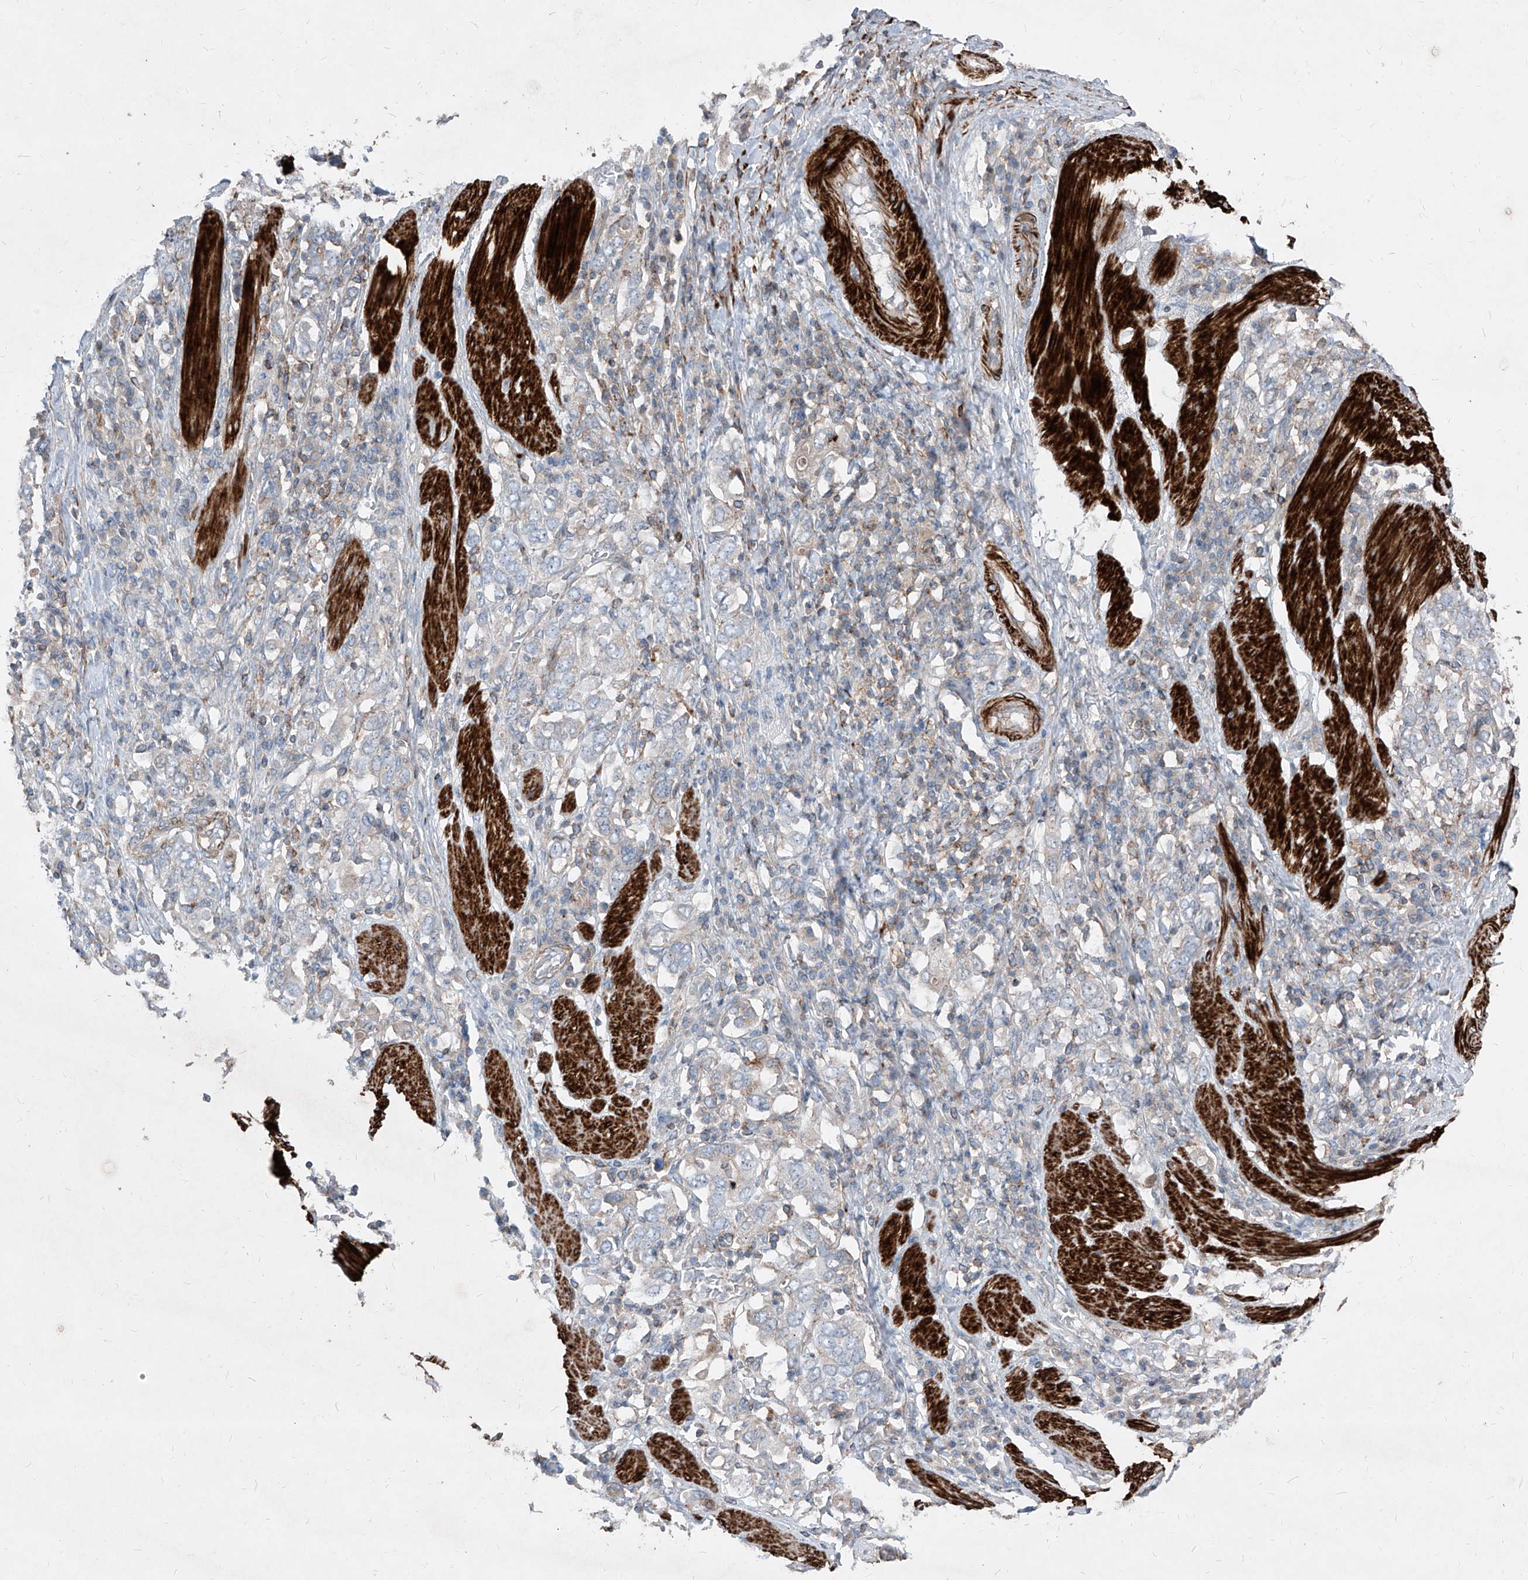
{"staining": {"intensity": "weak", "quantity": "<25%", "location": "cytoplasmic/membranous"}, "tissue": "stomach cancer", "cell_type": "Tumor cells", "image_type": "cancer", "snomed": [{"axis": "morphology", "description": "Adenocarcinoma, NOS"}, {"axis": "topography", "description": "Stomach, upper"}], "caption": "Immunohistochemical staining of human stomach cancer demonstrates no significant expression in tumor cells. The staining is performed using DAB brown chromogen with nuclei counter-stained in using hematoxylin.", "gene": "UFD1", "patient": {"sex": "male", "age": 62}}